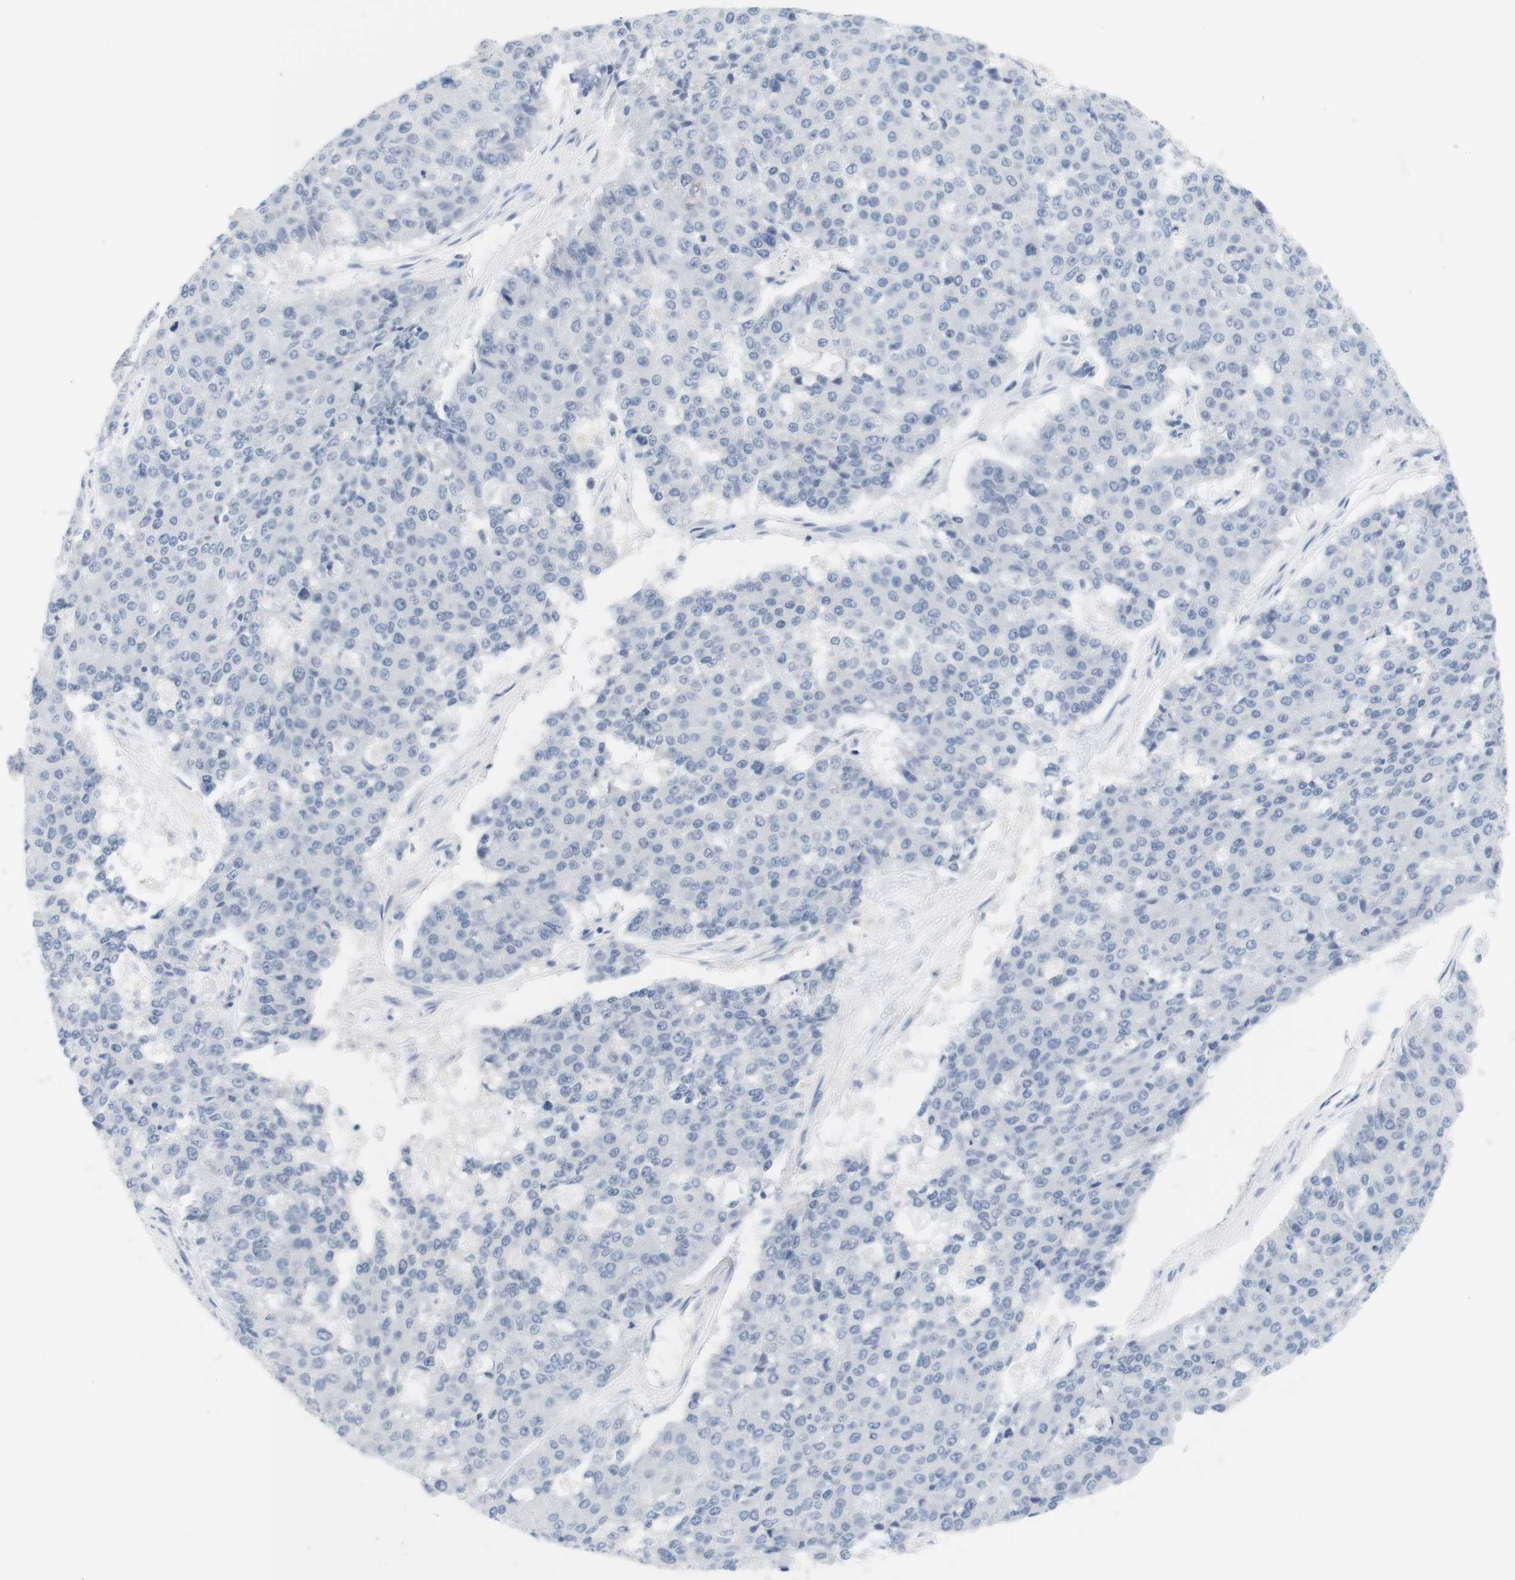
{"staining": {"intensity": "negative", "quantity": "none", "location": "none"}, "tissue": "pancreatic cancer", "cell_type": "Tumor cells", "image_type": "cancer", "snomed": [{"axis": "morphology", "description": "Adenocarcinoma, NOS"}, {"axis": "topography", "description": "Pancreas"}], "caption": "Adenocarcinoma (pancreatic) was stained to show a protein in brown. There is no significant positivity in tumor cells.", "gene": "OPRM1", "patient": {"sex": "male", "age": 50}}